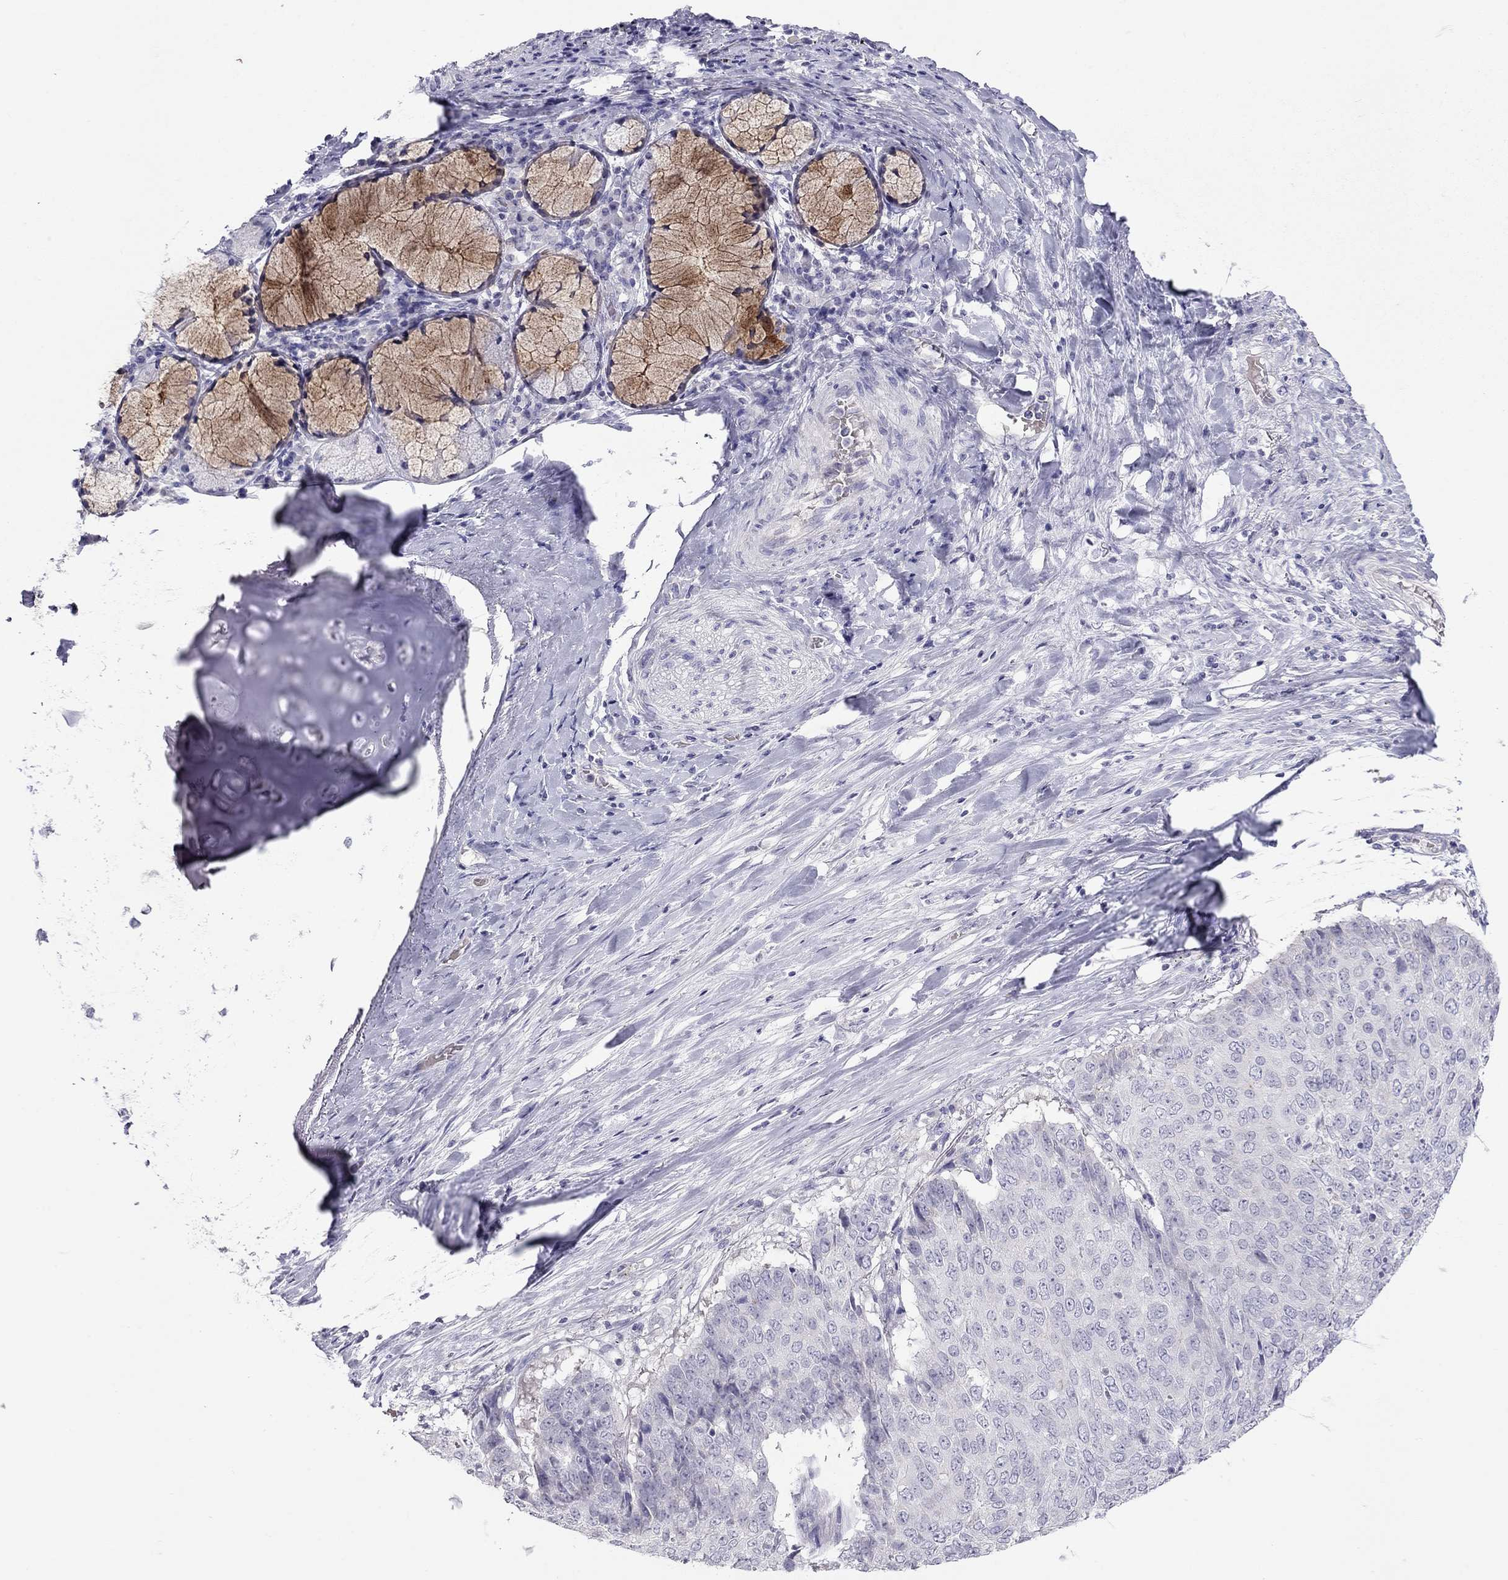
{"staining": {"intensity": "negative", "quantity": "none", "location": "none"}, "tissue": "lung cancer", "cell_type": "Tumor cells", "image_type": "cancer", "snomed": [{"axis": "morphology", "description": "Normal tissue, NOS"}, {"axis": "morphology", "description": "Squamous cell carcinoma, NOS"}, {"axis": "topography", "description": "Bronchus"}, {"axis": "topography", "description": "Lung"}], "caption": "An IHC image of lung cancer is shown. There is no staining in tumor cells of lung cancer.", "gene": "MUC16", "patient": {"sex": "male", "age": 64}}